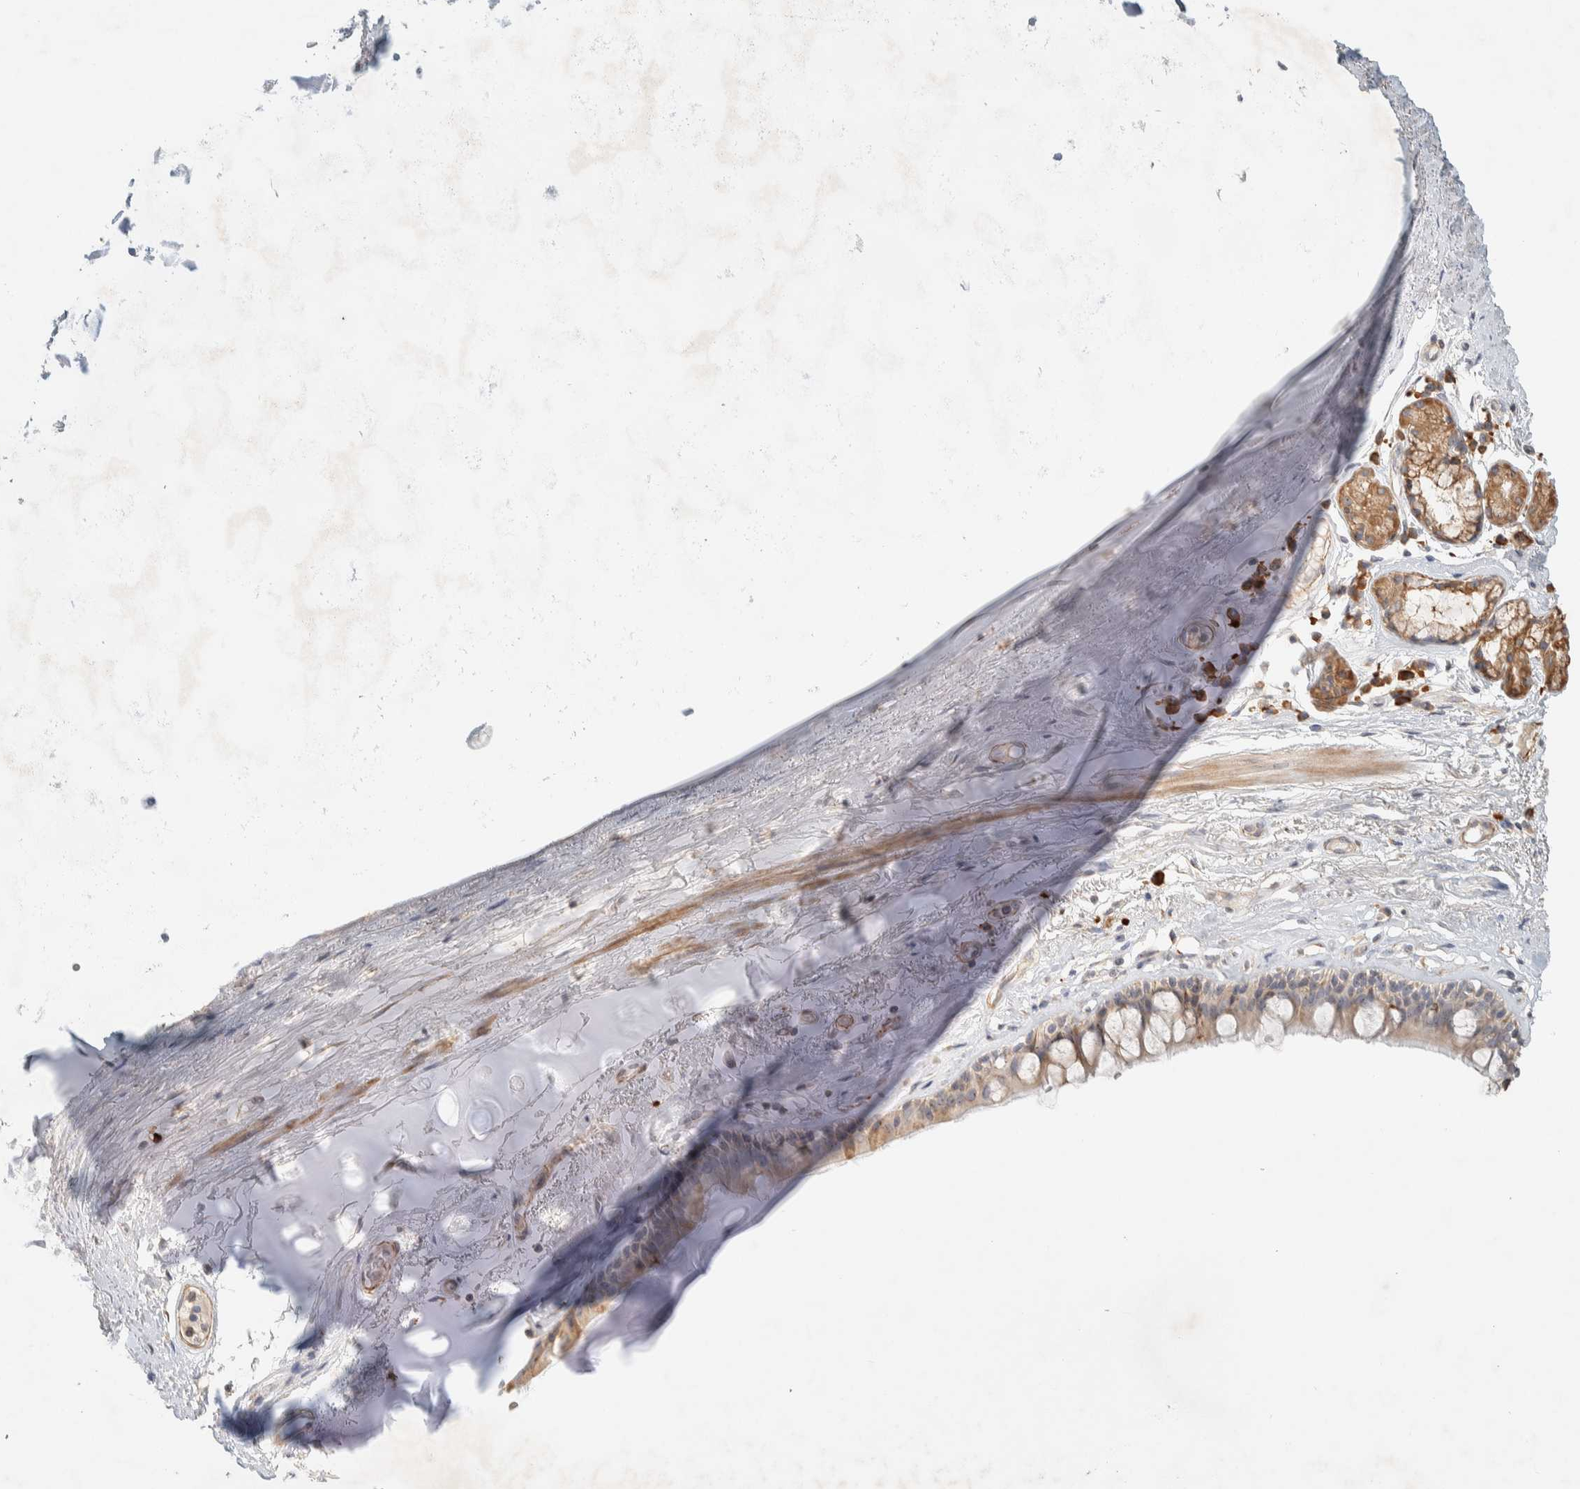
{"staining": {"intensity": "weak", "quantity": ">75%", "location": "cytoplasmic/membranous"}, "tissue": "bronchus", "cell_type": "Respiratory epithelial cells", "image_type": "normal", "snomed": [{"axis": "morphology", "description": "Normal tissue, NOS"}, {"axis": "topography", "description": "Cartilage tissue"}], "caption": "The histopathology image displays immunohistochemical staining of unremarkable bronchus. There is weak cytoplasmic/membranous expression is seen in approximately >75% of respiratory epithelial cells.", "gene": "KLHL40", "patient": {"sex": "female", "age": 63}}